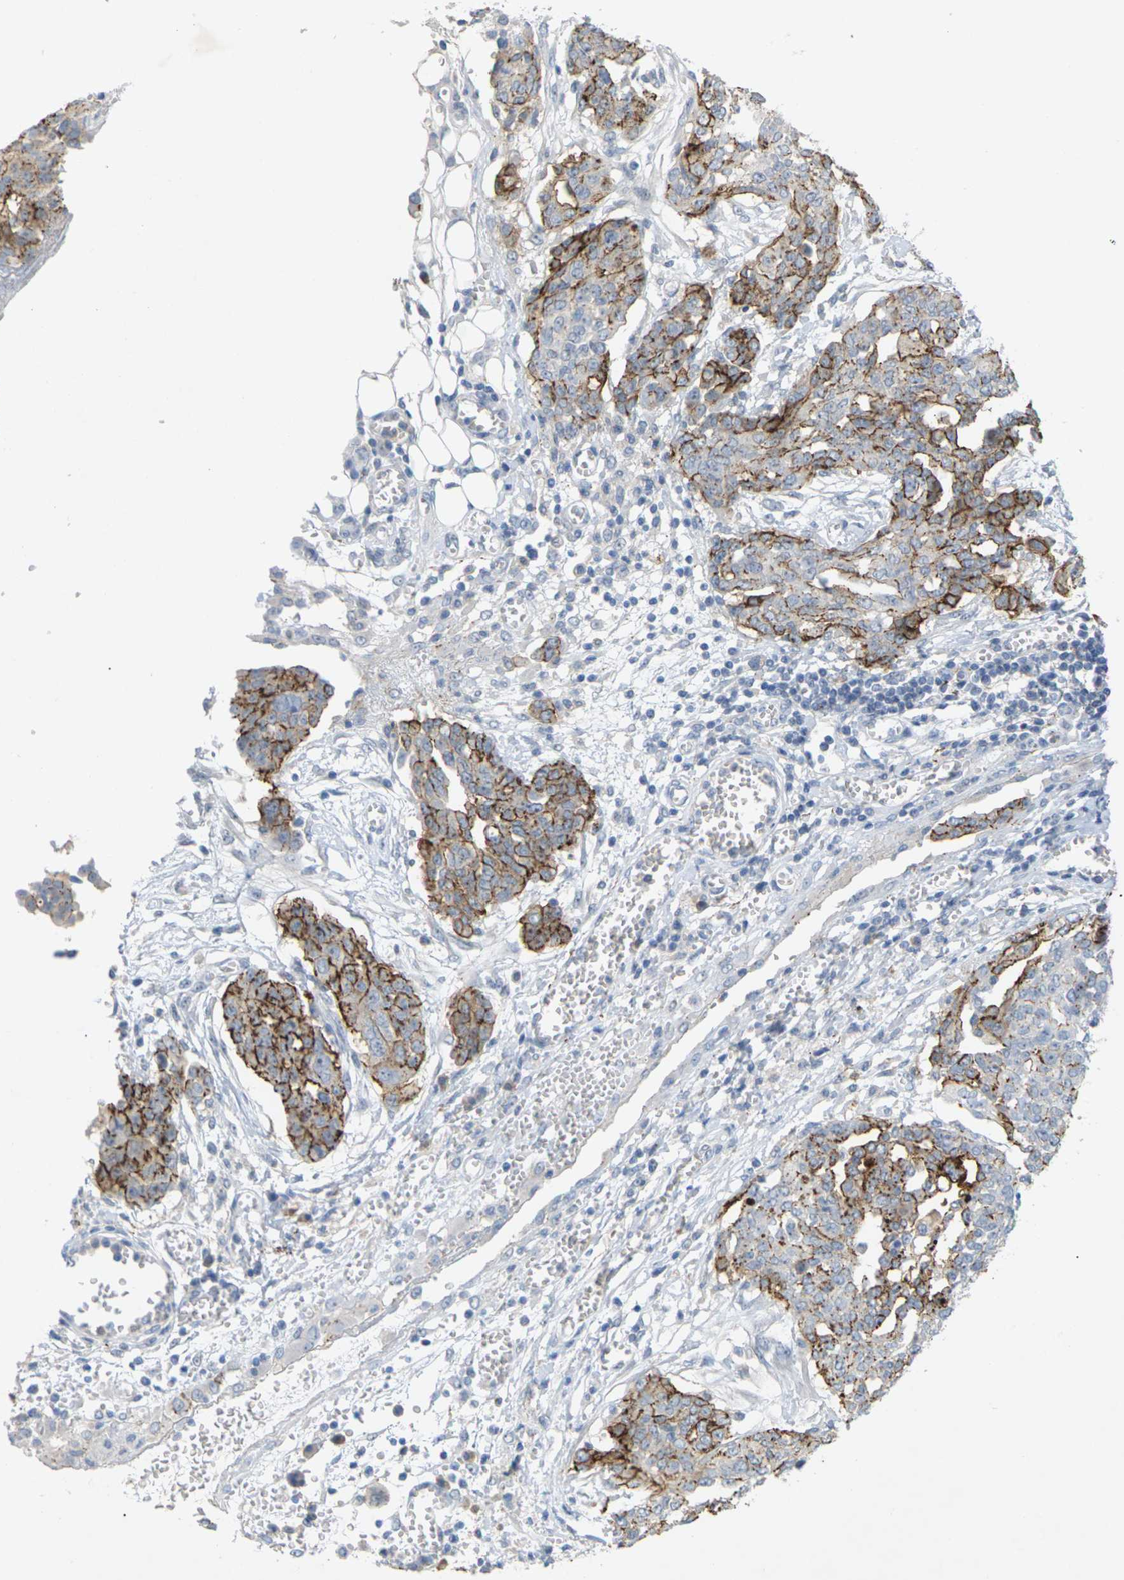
{"staining": {"intensity": "strong", "quantity": "25%-75%", "location": "cytoplasmic/membranous"}, "tissue": "ovarian cancer", "cell_type": "Tumor cells", "image_type": "cancer", "snomed": [{"axis": "morphology", "description": "Cystadenocarcinoma, serous, NOS"}, {"axis": "topography", "description": "Soft tissue"}, {"axis": "topography", "description": "Ovary"}], "caption": "About 25%-75% of tumor cells in human serous cystadenocarcinoma (ovarian) demonstrate strong cytoplasmic/membranous protein positivity as visualized by brown immunohistochemical staining.", "gene": "CLDN3", "patient": {"sex": "female", "age": 57}}